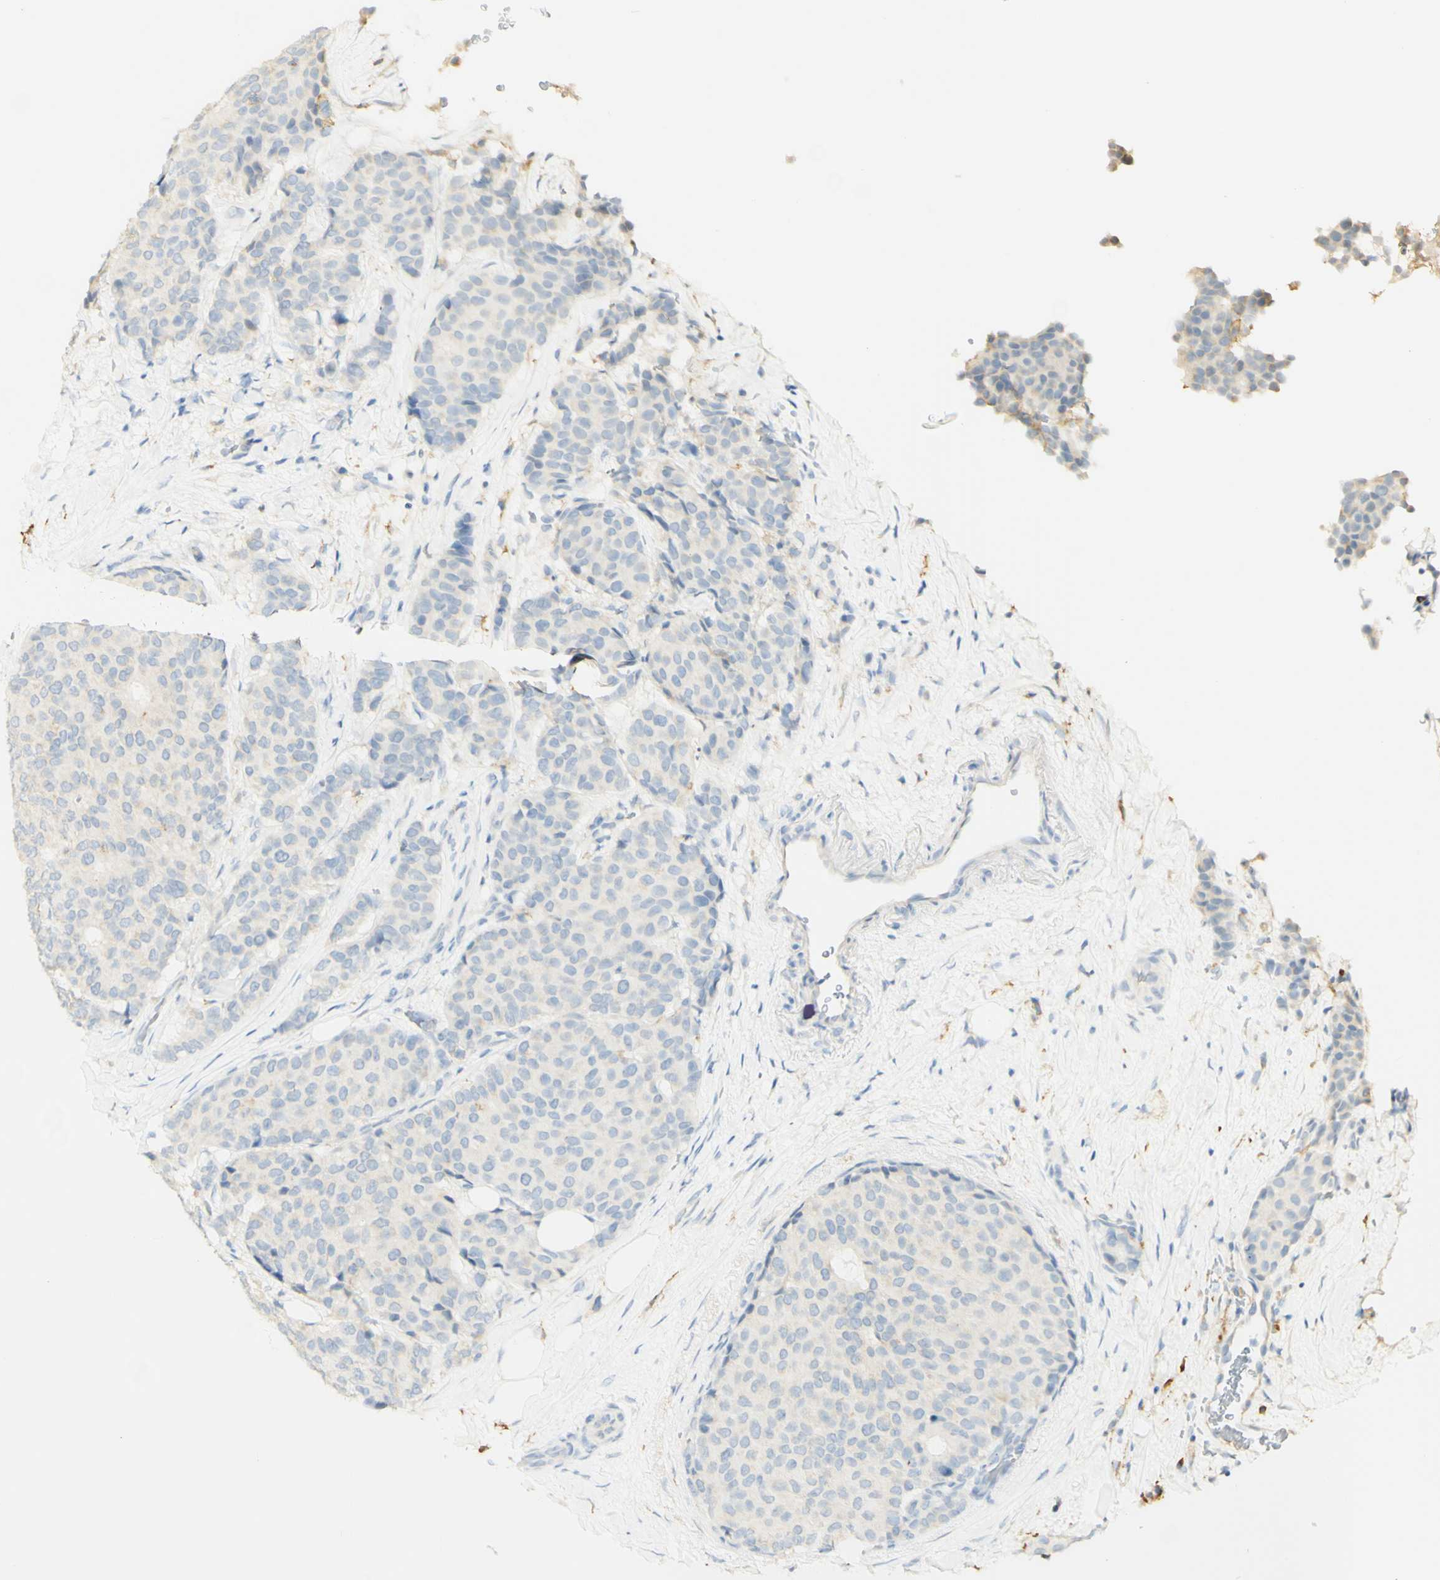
{"staining": {"intensity": "weak", "quantity": "<25%", "location": "cytoplasmic/membranous"}, "tissue": "breast cancer", "cell_type": "Tumor cells", "image_type": "cancer", "snomed": [{"axis": "morphology", "description": "Duct carcinoma"}, {"axis": "topography", "description": "Breast"}], "caption": "Tumor cells show no significant positivity in breast invasive ductal carcinoma.", "gene": "FCGRT", "patient": {"sex": "female", "age": 75}}